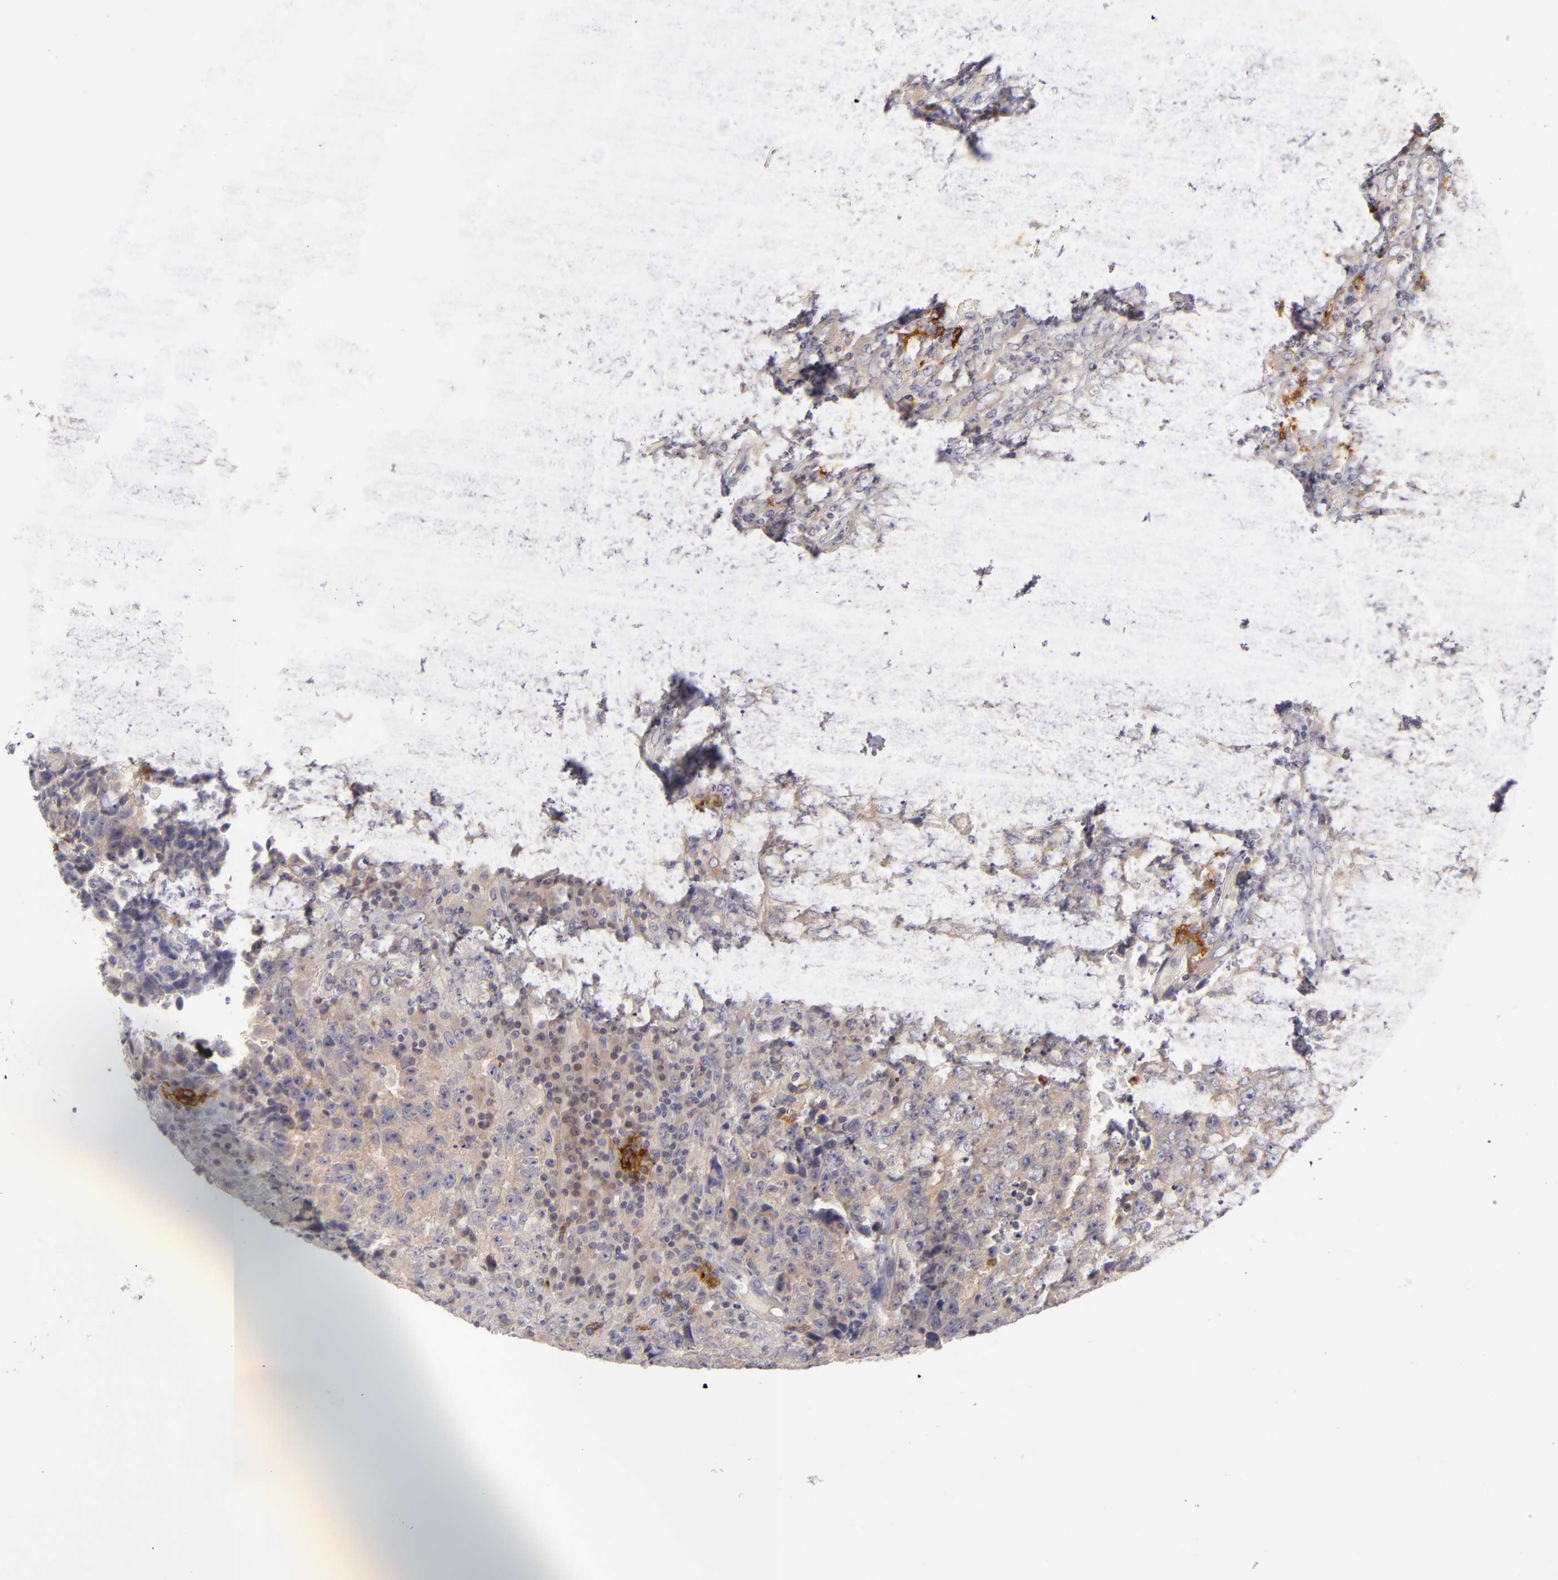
{"staining": {"intensity": "weak", "quantity": "<25%", "location": "cytoplasmic/membranous"}, "tissue": "testis cancer", "cell_type": "Tumor cells", "image_type": "cancer", "snomed": [{"axis": "morphology", "description": "Necrosis, NOS"}, {"axis": "morphology", "description": "Carcinoma, Embryonal, NOS"}, {"axis": "topography", "description": "Testis"}], "caption": "This is an immunohistochemistry histopathology image of testis cancer. There is no expression in tumor cells.", "gene": "CD83", "patient": {"sex": "male", "age": 19}}